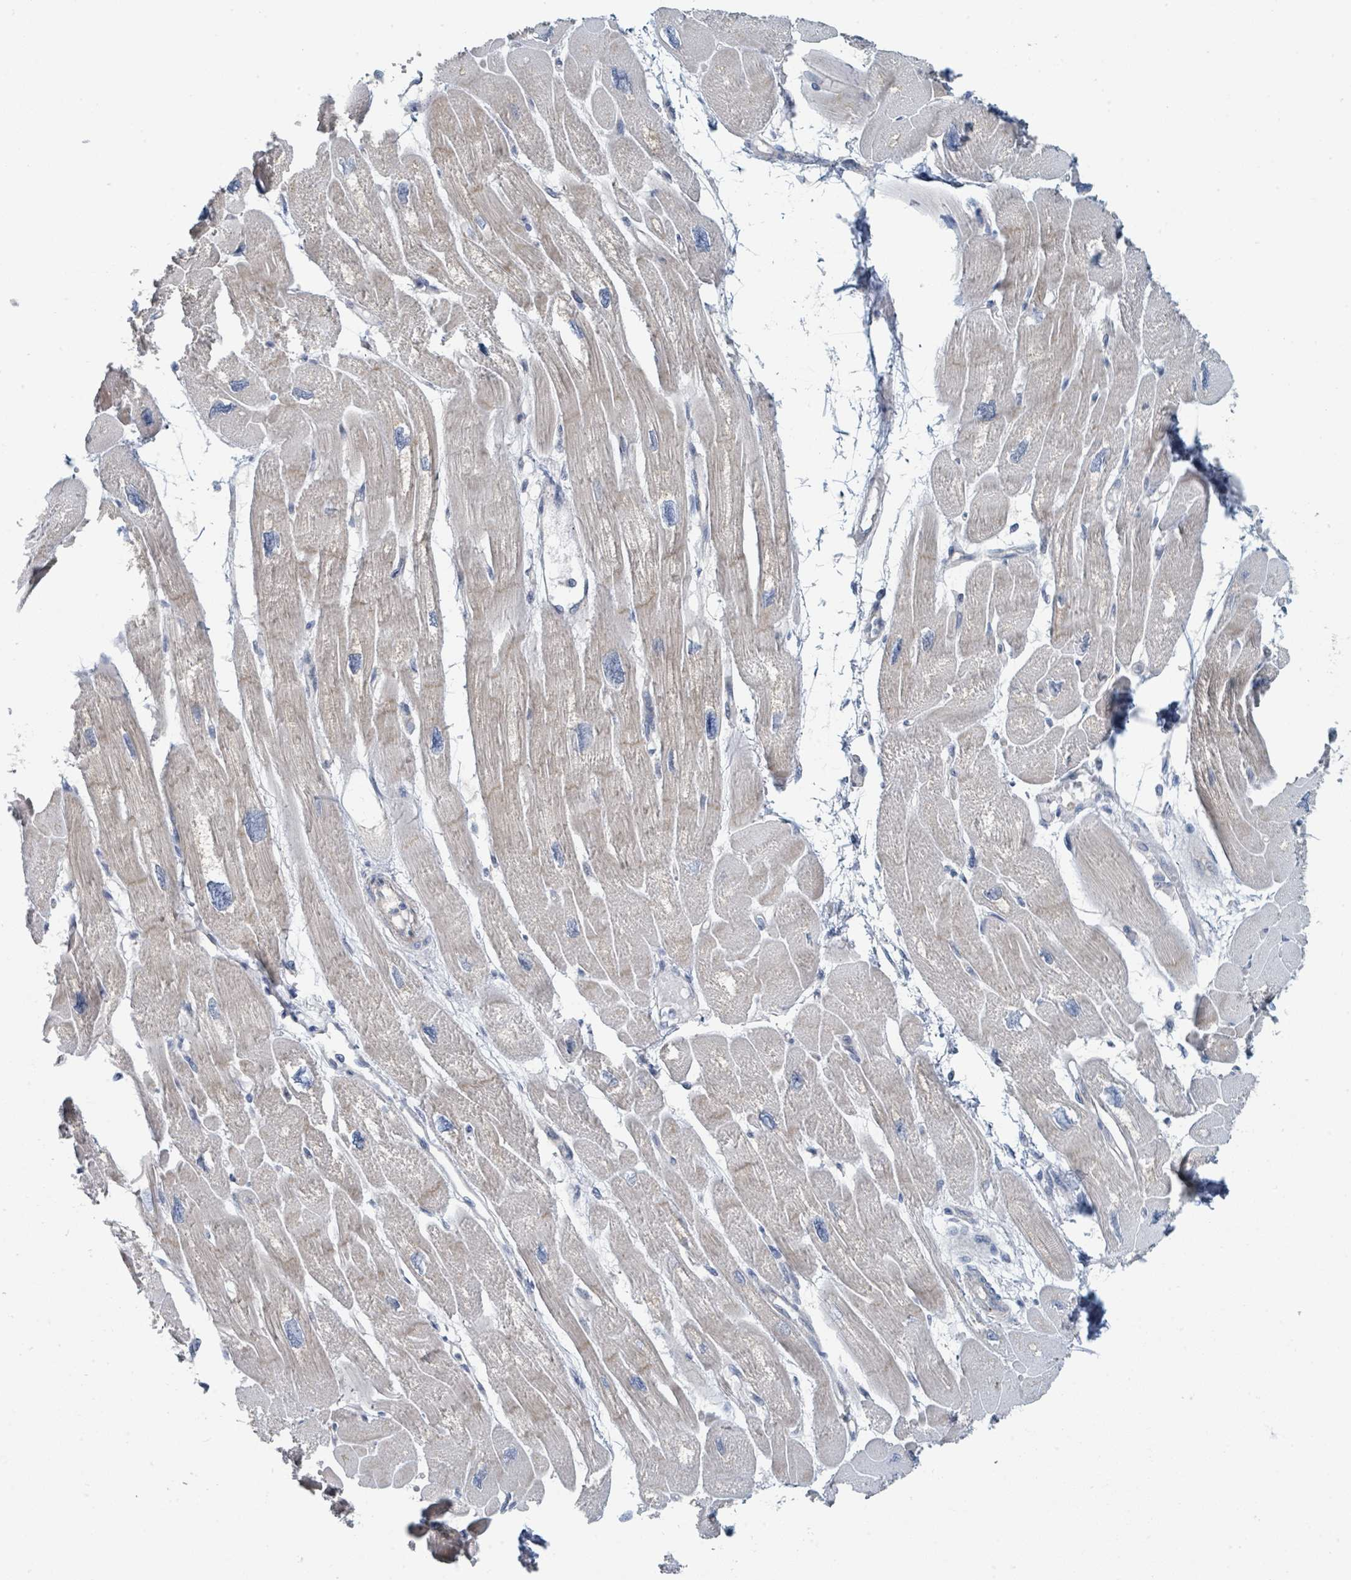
{"staining": {"intensity": "moderate", "quantity": "25%-75%", "location": "cytoplasmic/membranous"}, "tissue": "heart muscle", "cell_type": "Cardiomyocytes", "image_type": "normal", "snomed": [{"axis": "morphology", "description": "Normal tissue, NOS"}, {"axis": "topography", "description": "Heart"}], "caption": "Protein staining shows moderate cytoplasmic/membranous positivity in approximately 25%-75% of cardiomyocytes in benign heart muscle.", "gene": "ANKRD55", "patient": {"sex": "male", "age": 42}}